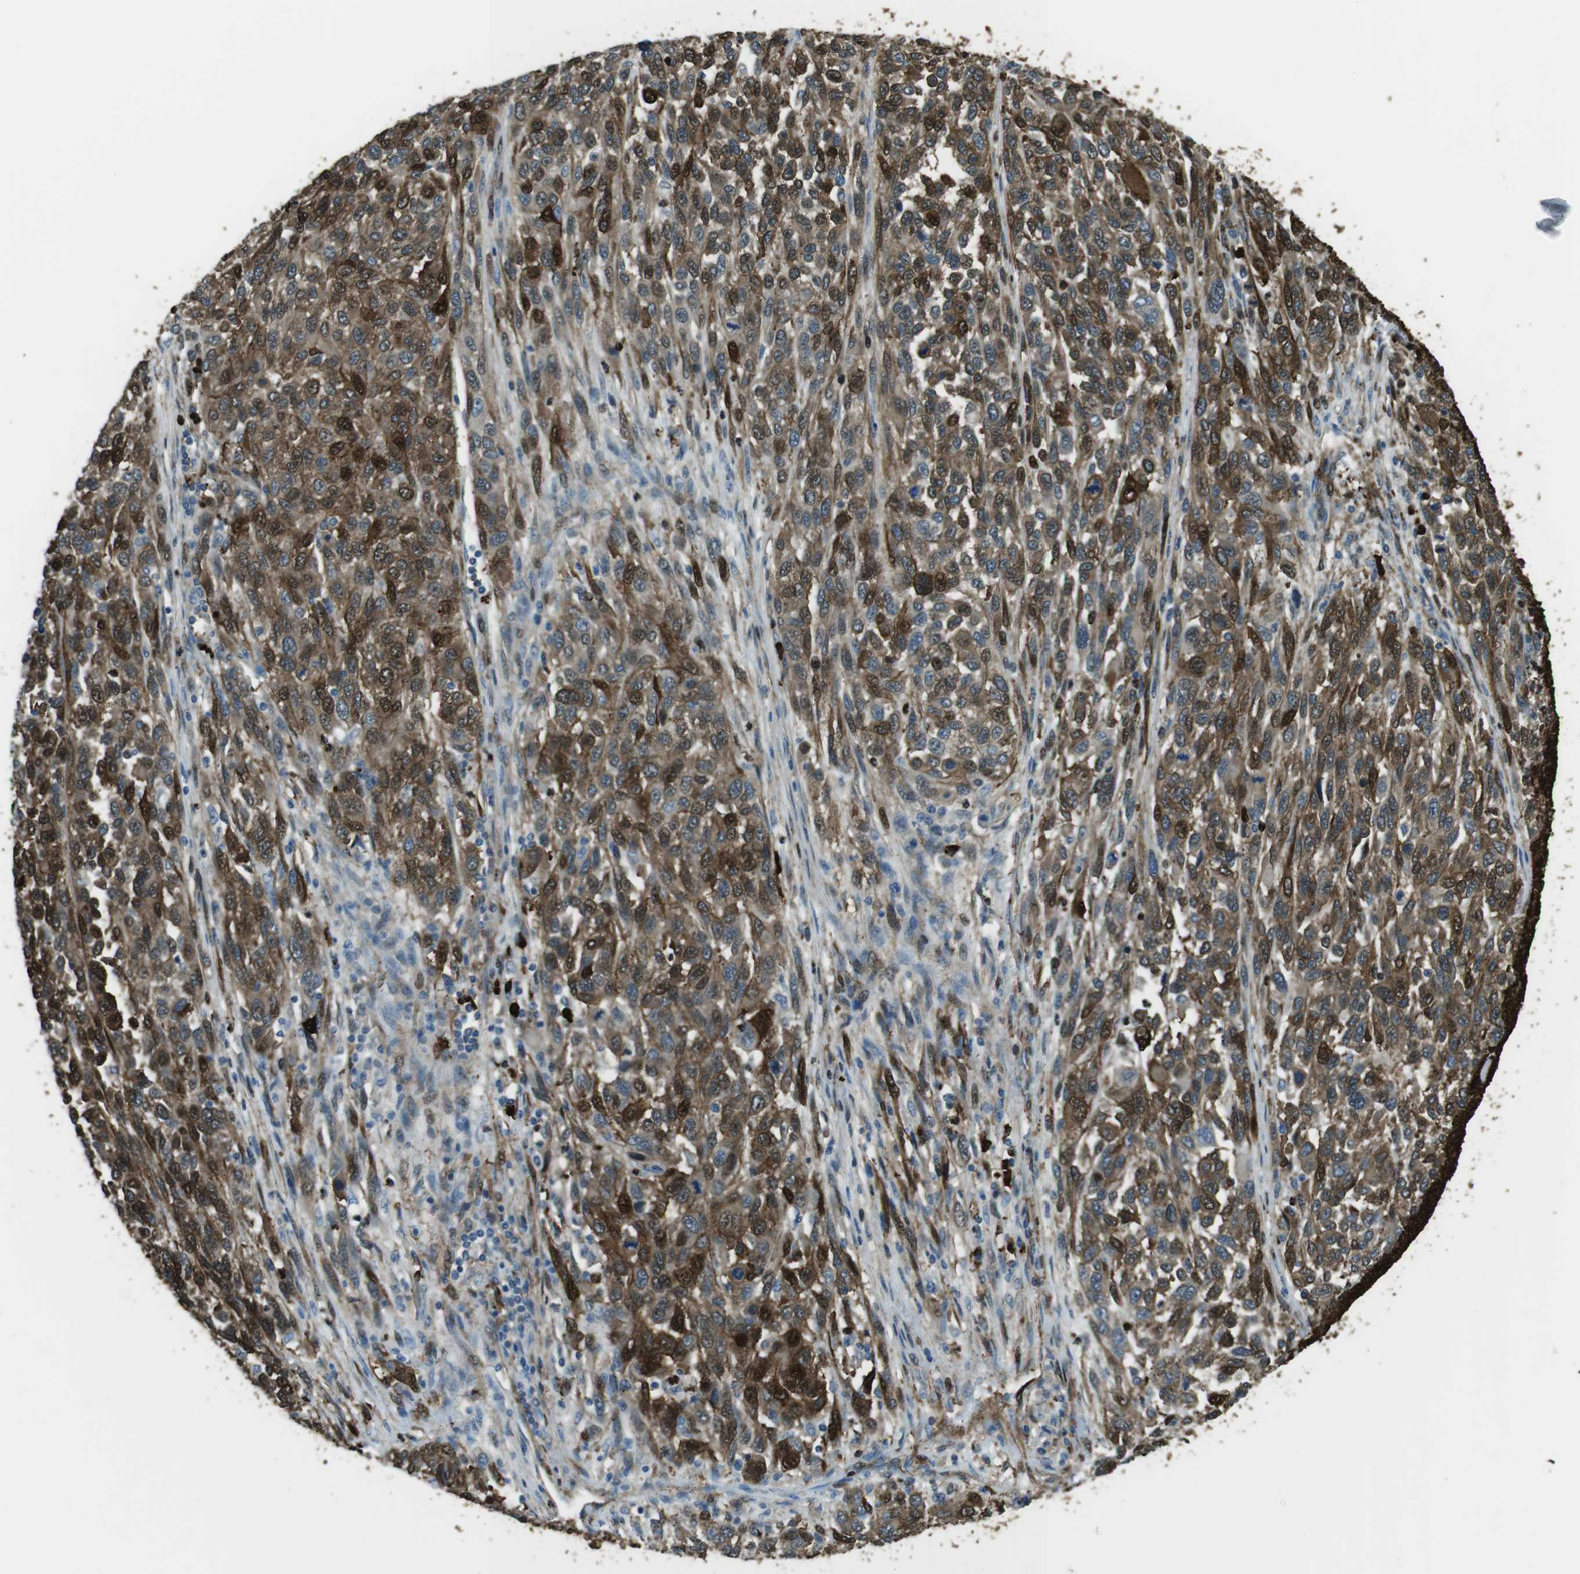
{"staining": {"intensity": "moderate", "quantity": ">75%", "location": "cytoplasmic/membranous,nuclear"}, "tissue": "melanoma", "cell_type": "Tumor cells", "image_type": "cancer", "snomed": [{"axis": "morphology", "description": "Malignant melanoma, Metastatic site"}, {"axis": "topography", "description": "Lymph node"}], "caption": "IHC (DAB) staining of malignant melanoma (metastatic site) exhibits moderate cytoplasmic/membranous and nuclear protein positivity in about >75% of tumor cells. Immunohistochemistry stains the protein of interest in brown and the nuclei are stained blue.", "gene": "SFT2D1", "patient": {"sex": "male", "age": 61}}